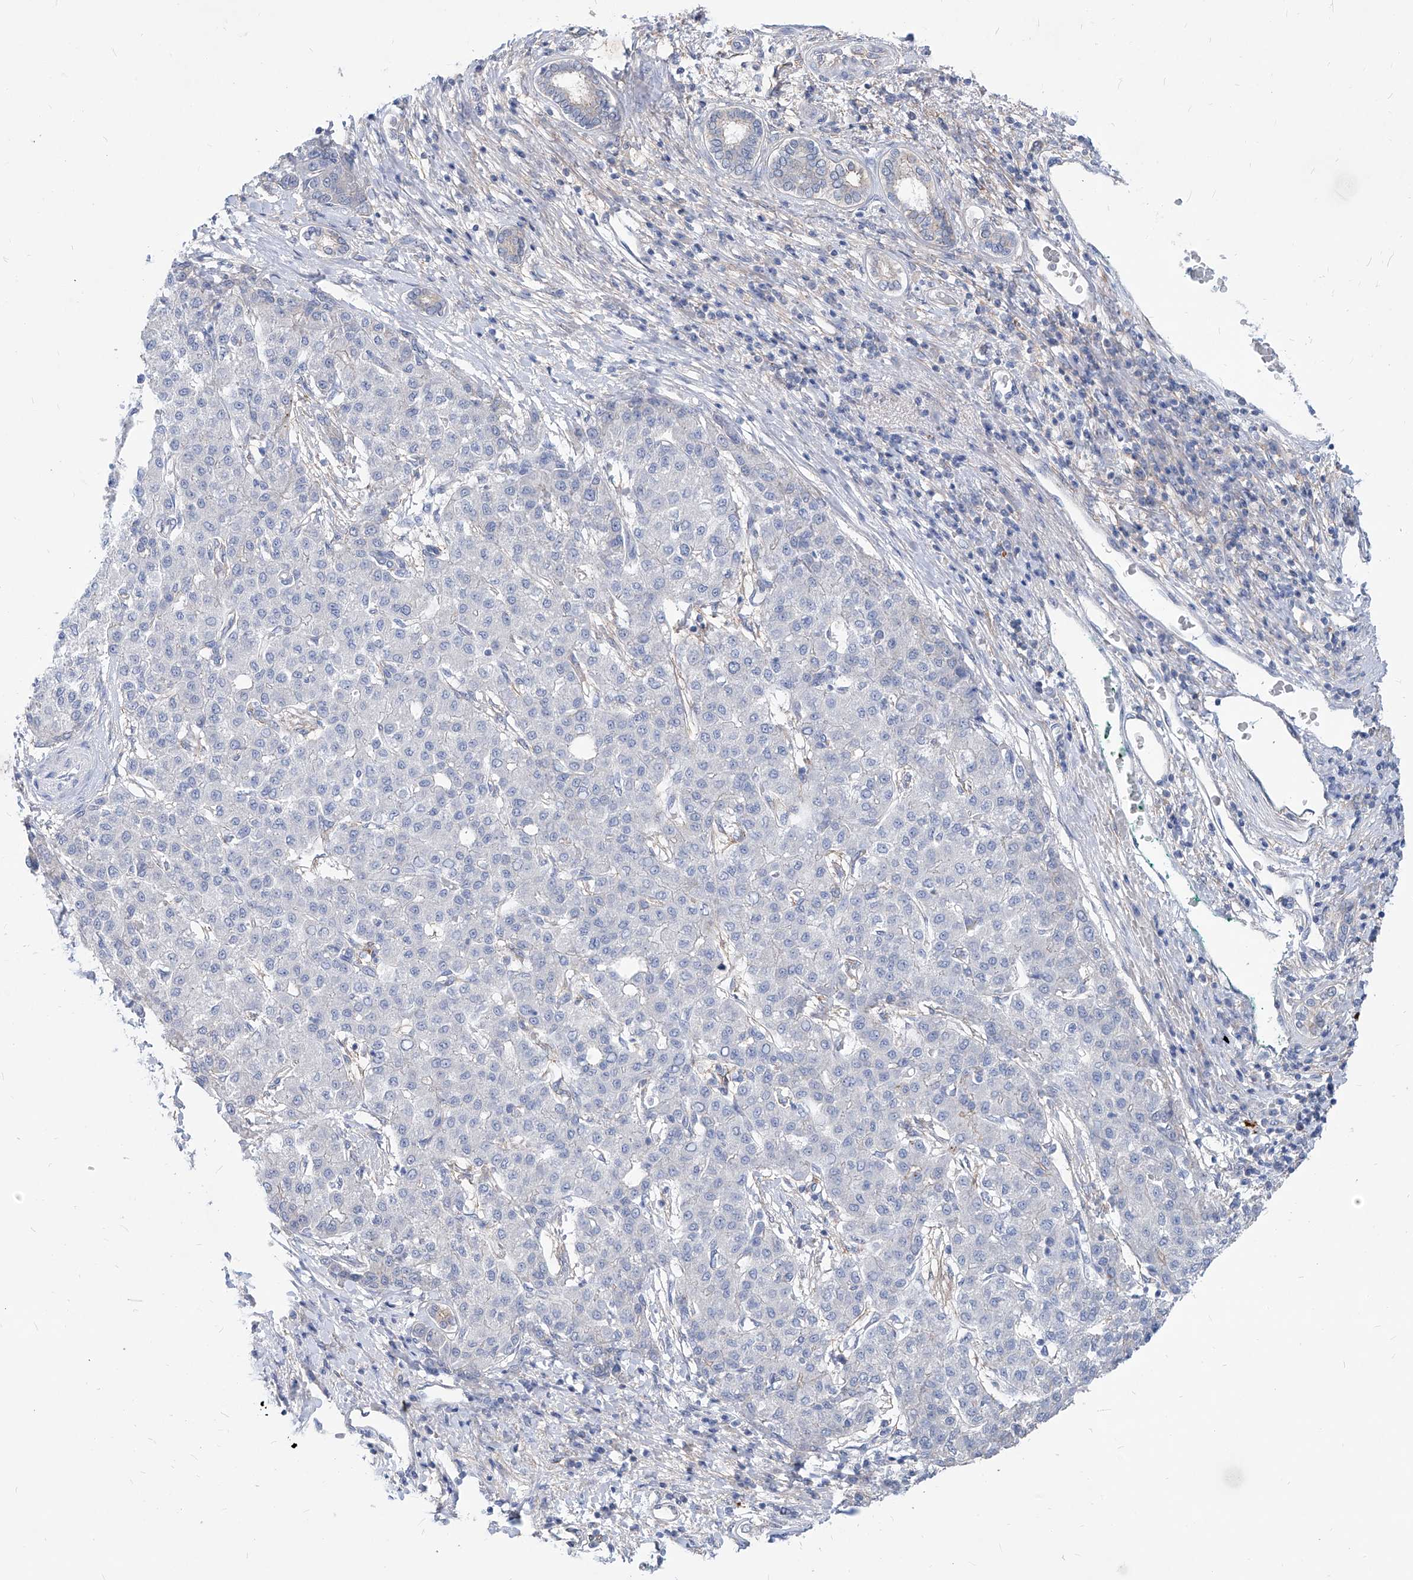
{"staining": {"intensity": "negative", "quantity": "none", "location": "none"}, "tissue": "liver cancer", "cell_type": "Tumor cells", "image_type": "cancer", "snomed": [{"axis": "morphology", "description": "Carcinoma, Hepatocellular, NOS"}, {"axis": "topography", "description": "Liver"}], "caption": "The photomicrograph exhibits no staining of tumor cells in liver hepatocellular carcinoma. (DAB immunohistochemistry (IHC), high magnification).", "gene": "AKAP10", "patient": {"sex": "male", "age": 65}}